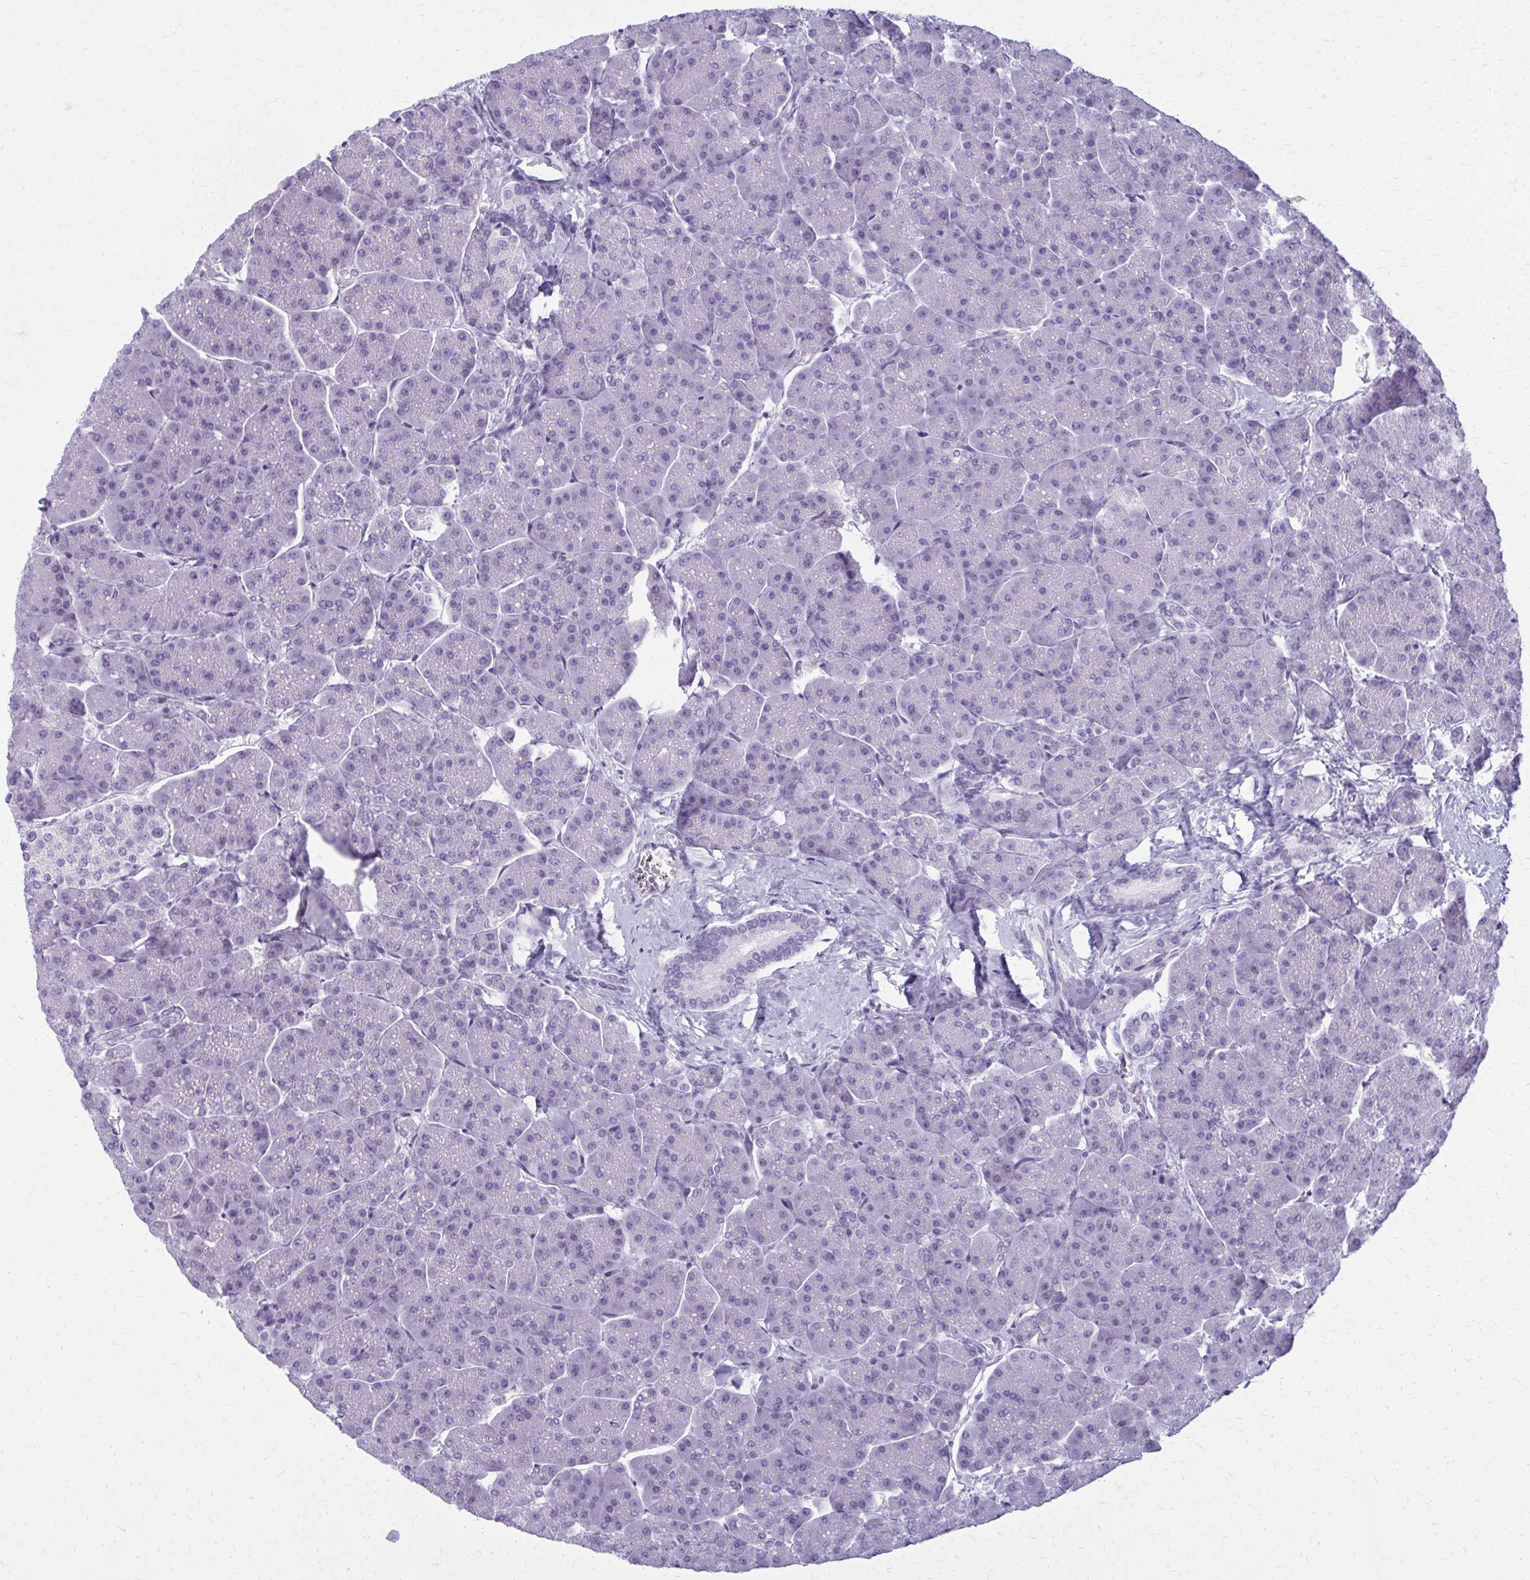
{"staining": {"intensity": "negative", "quantity": "none", "location": "none"}, "tissue": "pancreas", "cell_type": "Exocrine glandular cells", "image_type": "normal", "snomed": [{"axis": "morphology", "description": "Normal tissue, NOS"}, {"axis": "topography", "description": "Pancreas"}, {"axis": "topography", "description": "Peripheral nerve tissue"}], "caption": "Exocrine glandular cells show no significant protein positivity in normal pancreas.", "gene": "CASQ2", "patient": {"sex": "male", "age": 54}}